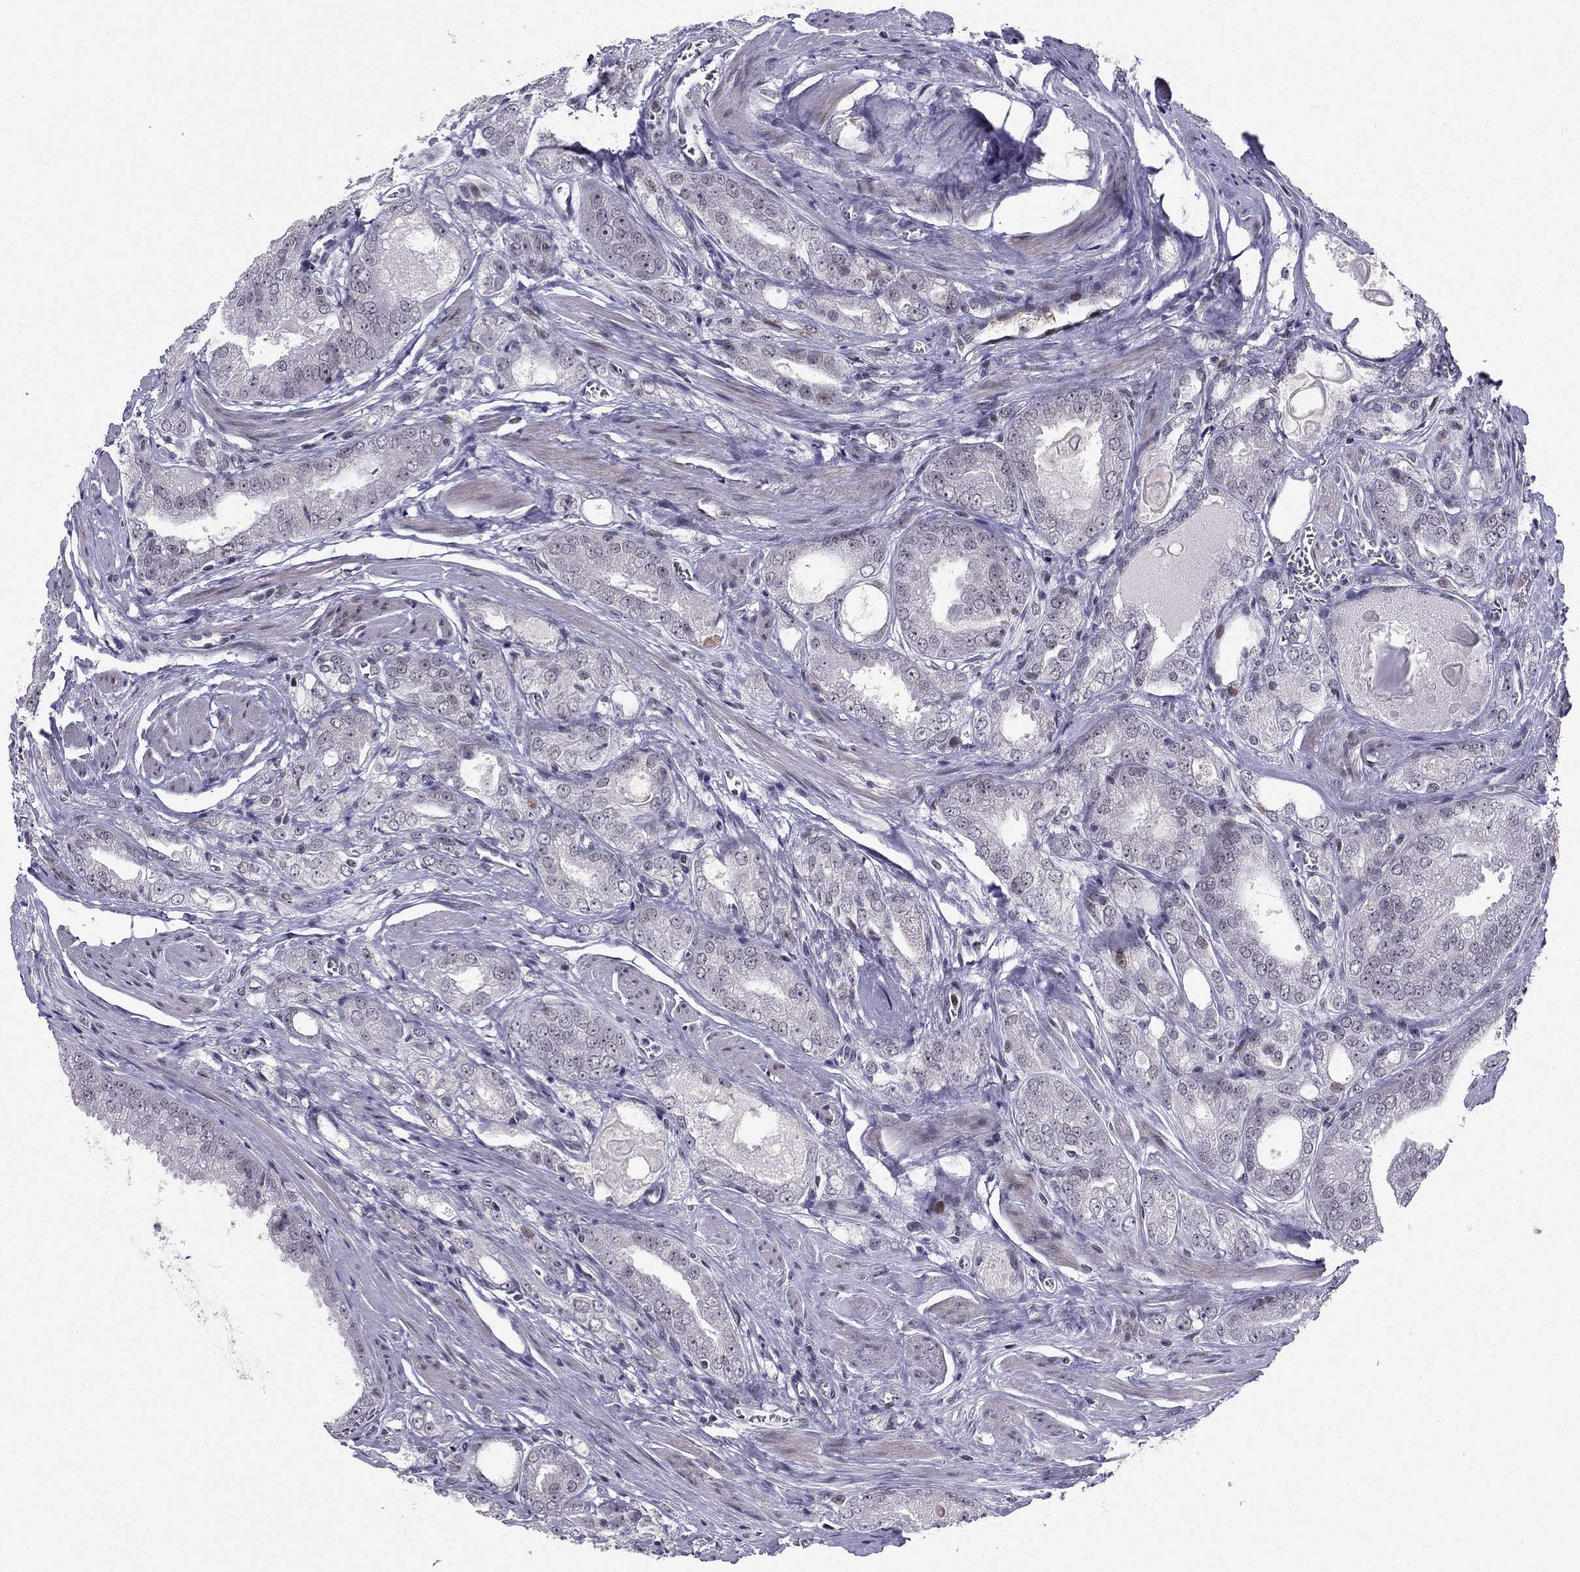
{"staining": {"intensity": "negative", "quantity": "none", "location": "none"}, "tissue": "prostate cancer", "cell_type": "Tumor cells", "image_type": "cancer", "snomed": [{"axis": "morphology", "description": "Adenocarcinoma, NOS"}, {"axis": "morphology", "description": "Adenocarcinoma, High grade"}, {"axis": "topography", "description": "Prostate"}], "caption": "IHC histopathology image of neoplastic tissue: prostate adenocarcinoma stained with DAB shows no significant protein staining in tumor cells.", "gene": "RPRD2", "patient": {"sex": "male", "age": 70}}